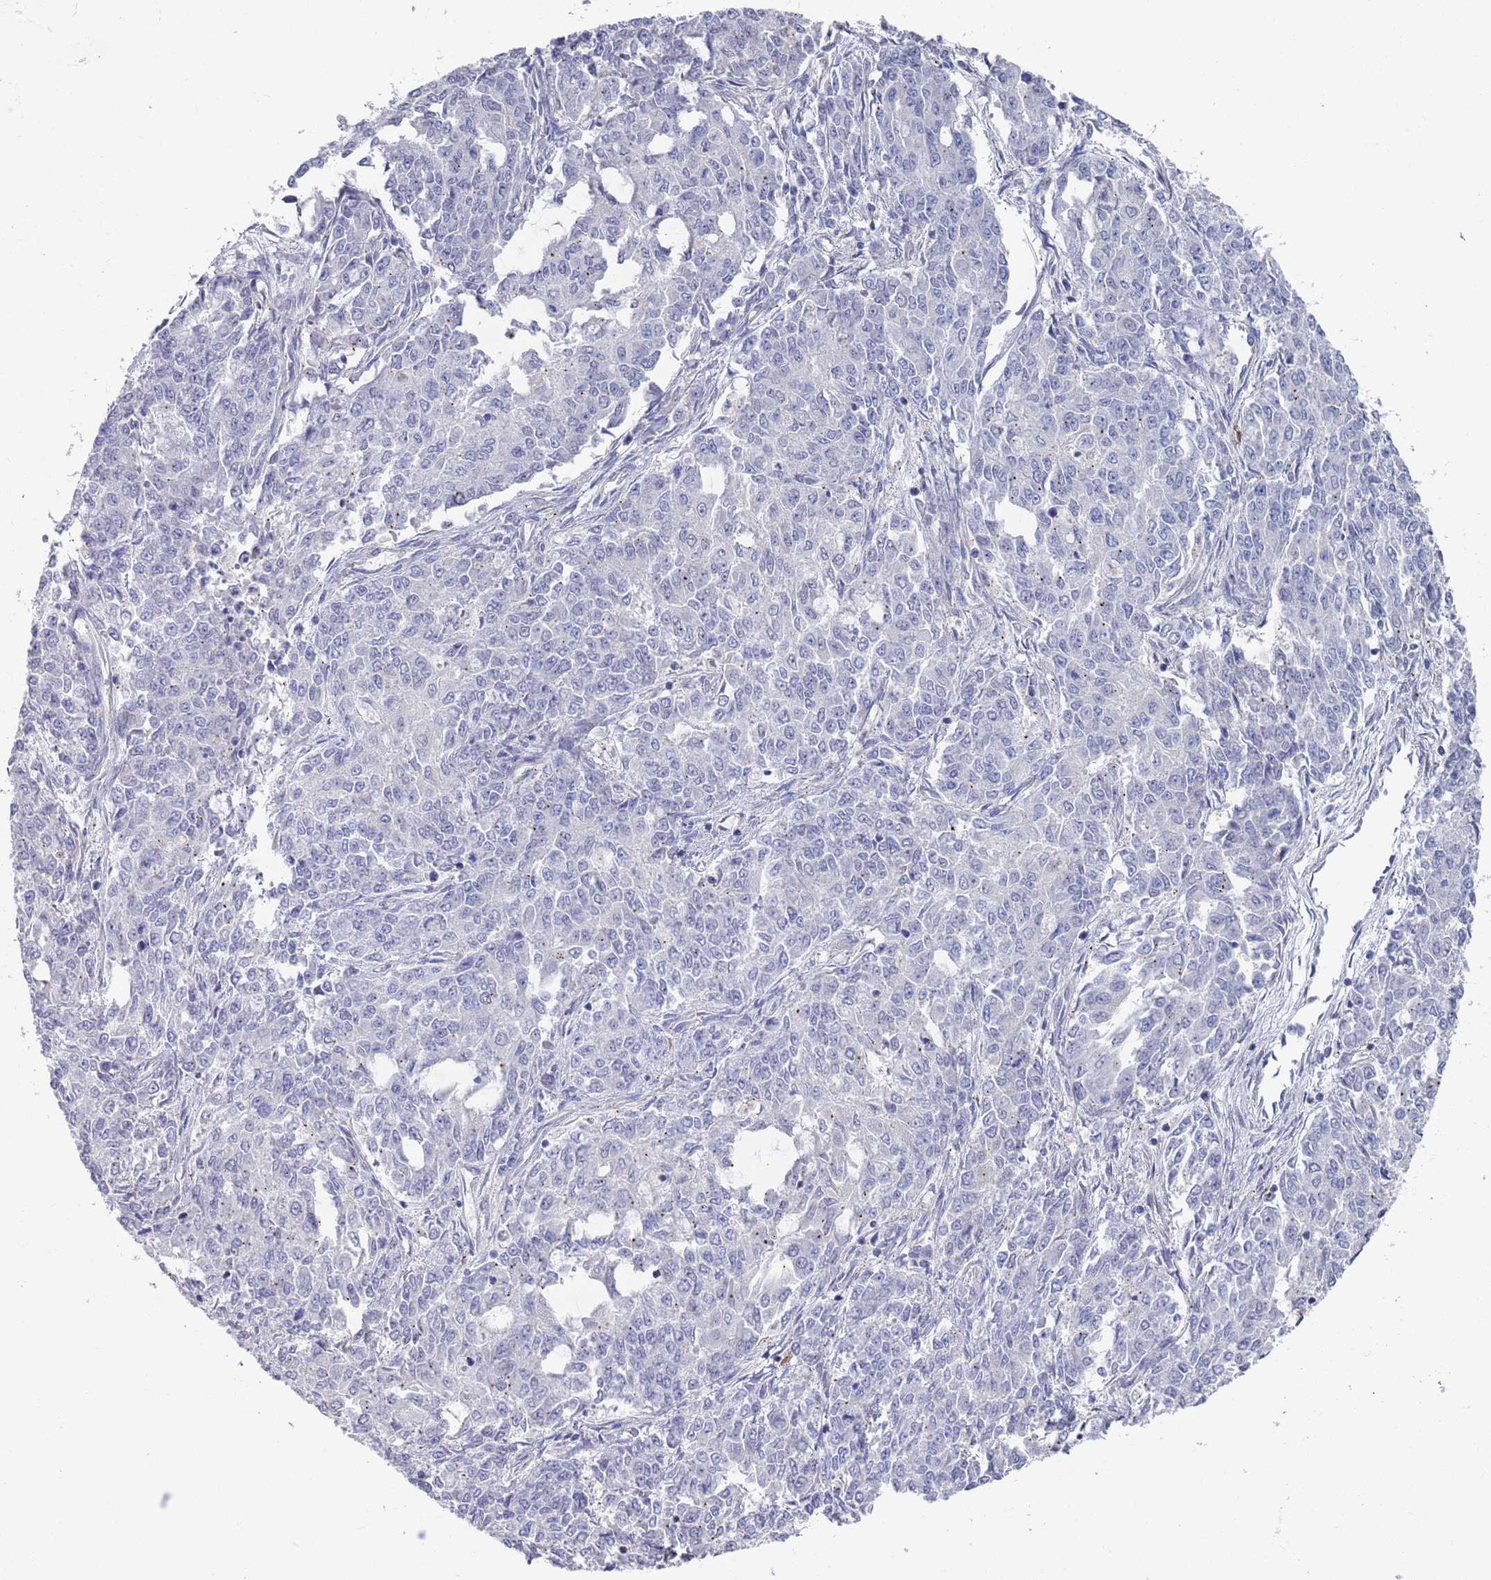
{"staining": {"intensity": "negative", "quantity": "none", "location": "none"}, "tissue": "endometrial cancer", "cell_type": "Tumor cells", "image_type": "cancer", "snomed": [{"axis": "morphology", "description": "Adenocarcinoma, NOS"}, {"axis": "topography", "description": "Endometrium"}], "caption": "Histopathology image shows no protein expression in tumor cells of endometrial cancer (adenocarcinoma) tissue.", "gene": "MAT1A", "patient": {"sex": "female", "age": 50}}